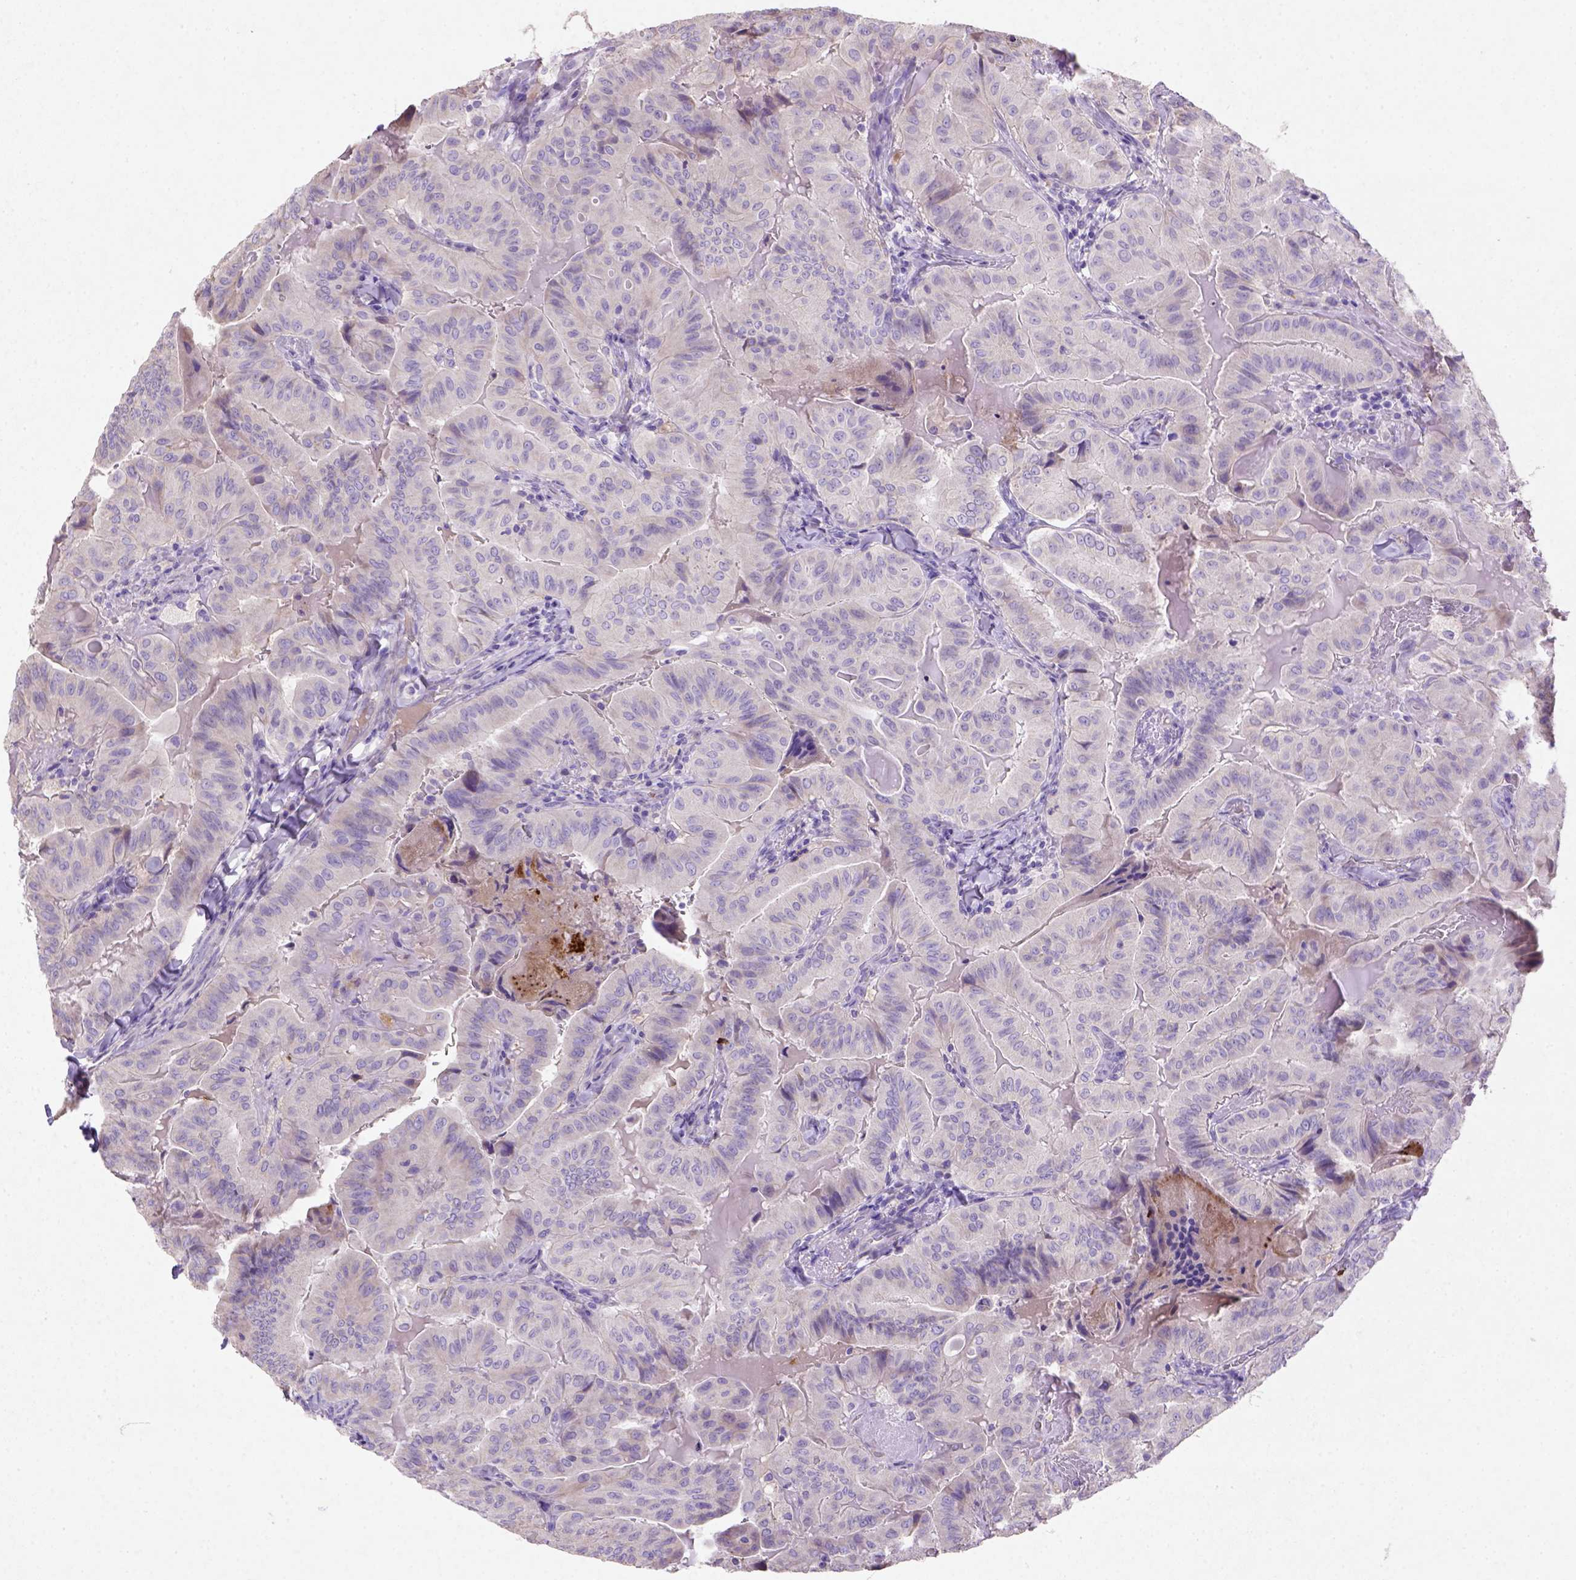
{"staining": {"intensity": "negative", "quantity": "none", "location": "none"}, "tissue": "thyroid cancer", "cell_type": "Tumor cells", "image_type": "cancer", "snomed": [{"axis": "morphology", "description": "Papillary adenocarcinoma, NOS"}, {"axis": "topography", "description": "Thyroid gland"}], "caption": "An IHC micrograph of thyroid cancer (papillary adenocarcinoma) is shown. There is no staining in tumor cells of thyroid cancer (papillary adenocarcinoma).", "gene": "NUDT2", "patient": {"sex": "female", "age": 68}}